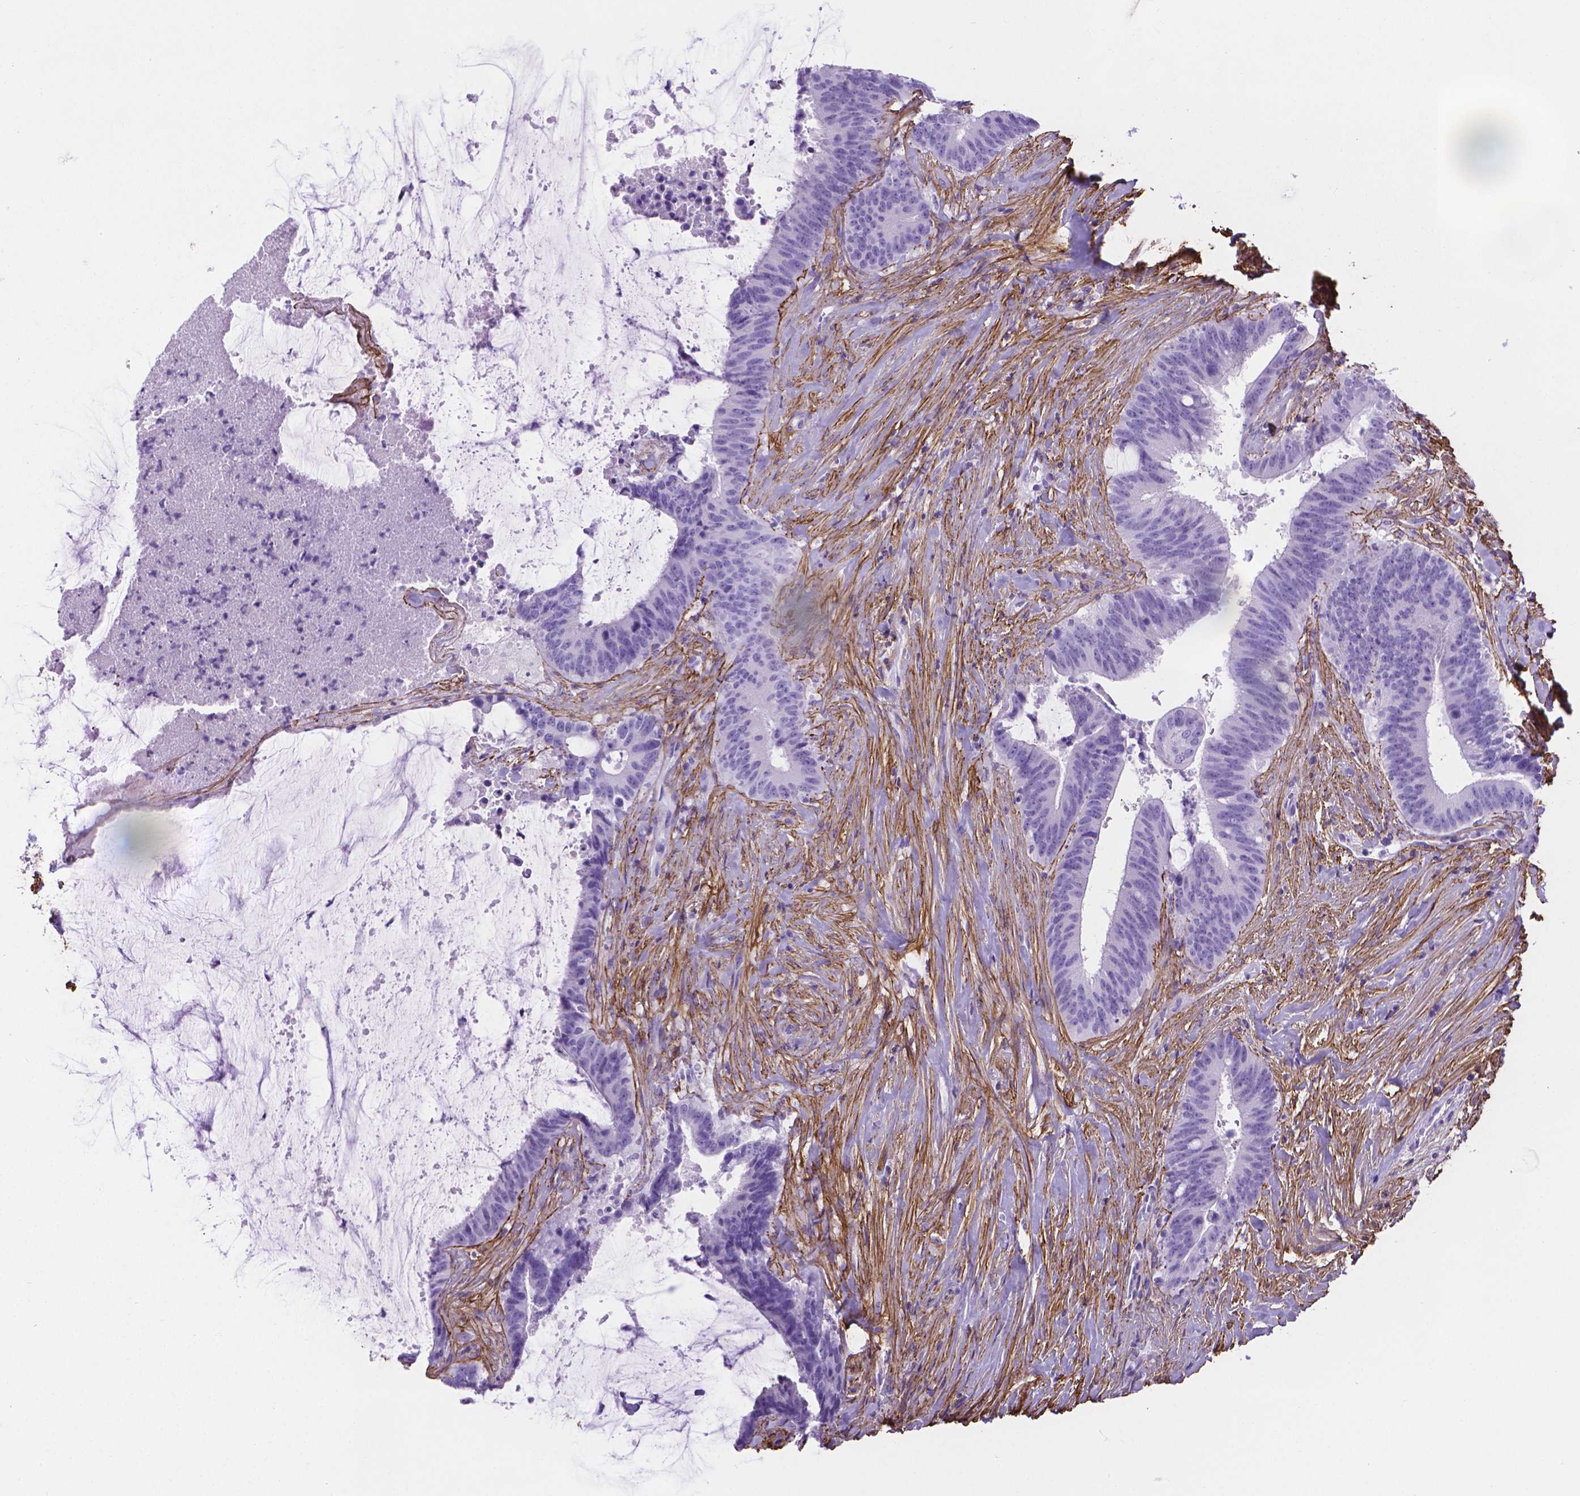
{"staining": {"intensity": "negative", "quantity": "none", "location": "none"}, "tissue": "colorectal cancer", "cell_type": "Tumor cells", "image_type": "cancer", "snomed": [{"axis": "morphology", "description": "Adenocarcinoma, NOS"}, {"axis": "topography", "description": "Colon"}], "caption": "Colorectal cancer (adenocarcinoma) was stained to show a protein in brown. There is no significant staining in tumor cells. (Stains: DAB (3,3'-diaminobenzidine) immunohistochemistry with hematoxylin counter stain, Microscopy: brightfield microscopy at high magnification).", "gene": "MFAP2", "patient": {"sex": "female", "age": 43}}